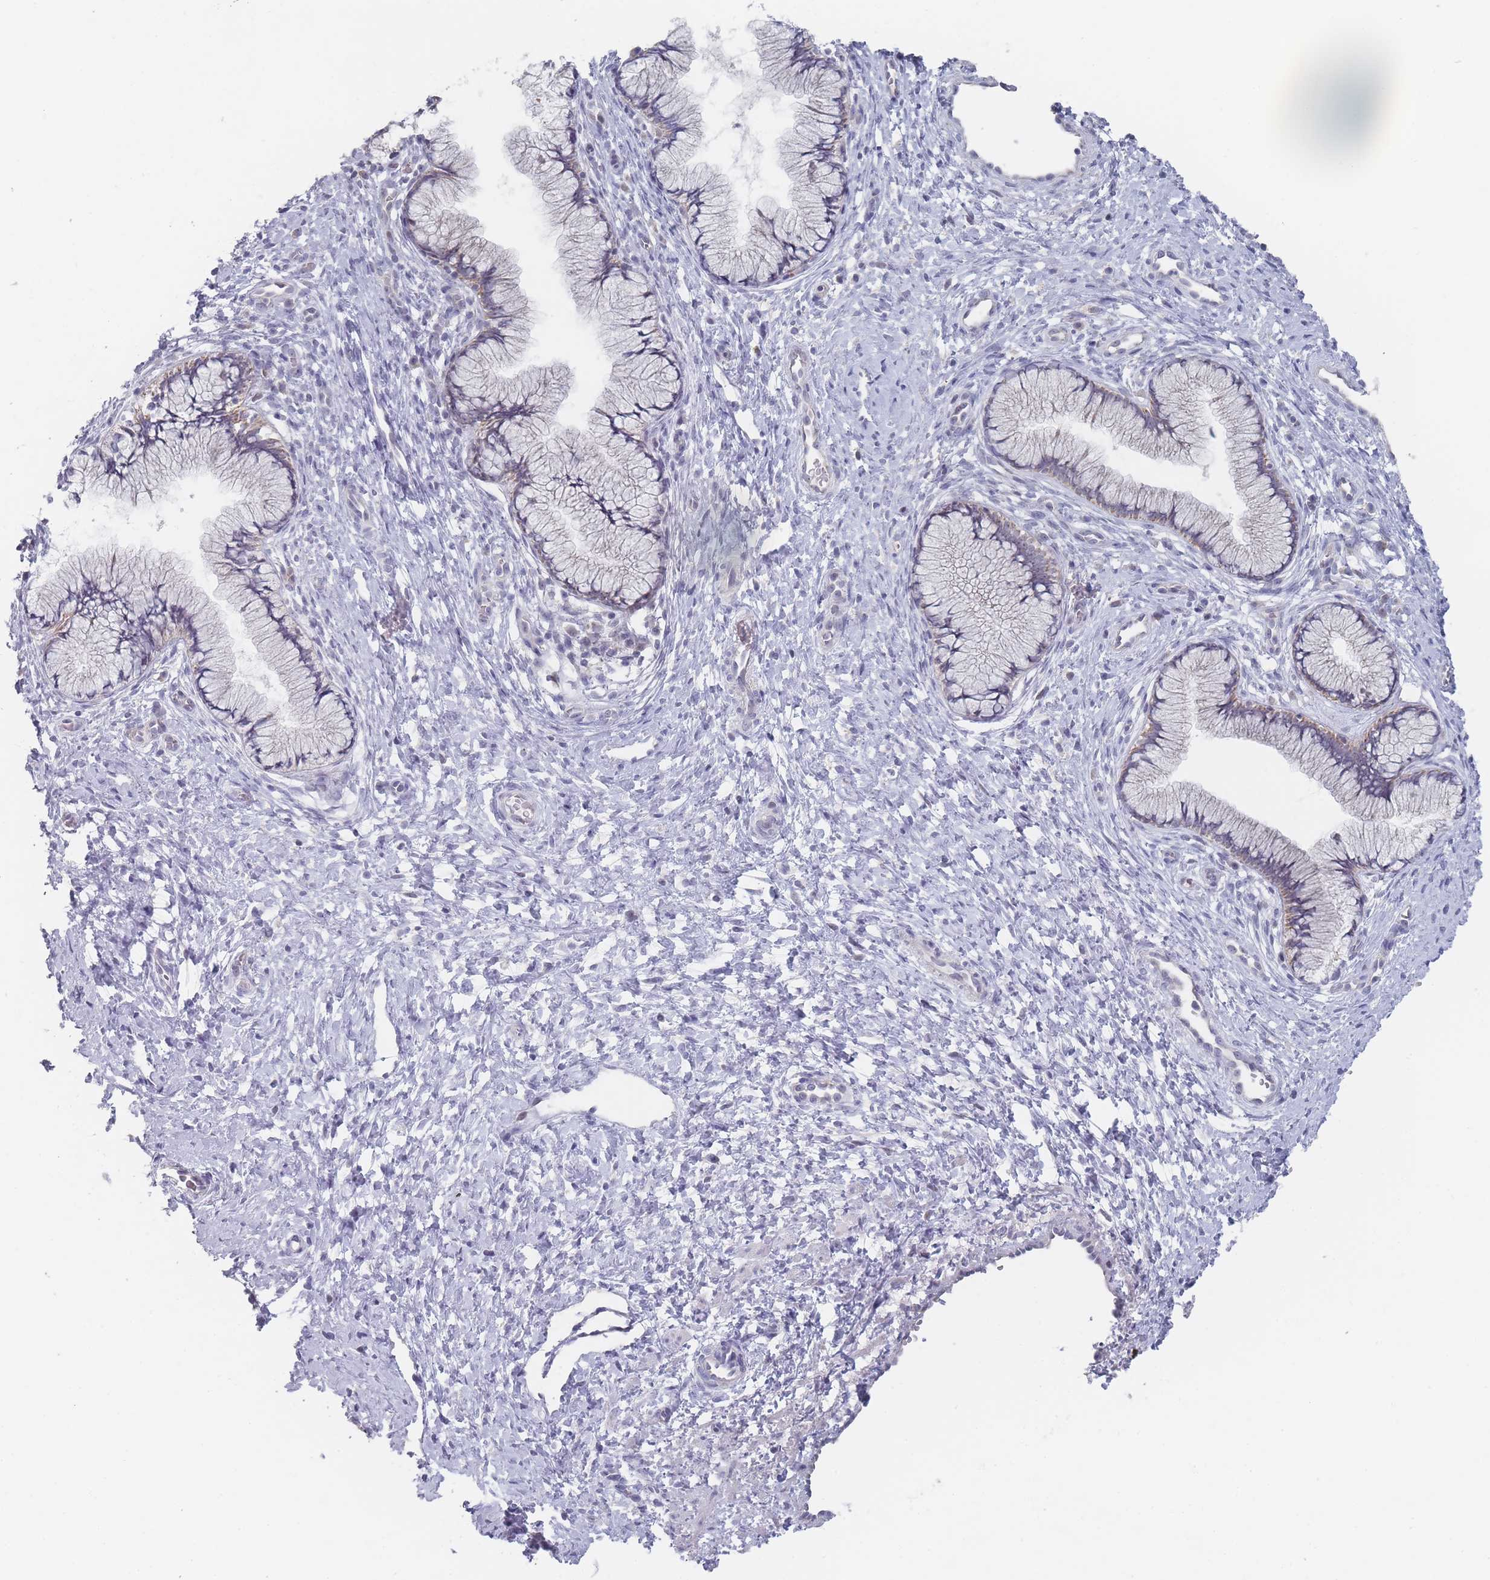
{"staining": {"intensity": "strong", "quantity": "<25%", "location": "cytoplasmic/membranous"}, "tissue": "cervix", "cell_type": "Glandular cells", "image_type": "normal", "snomed": [{"axis": "morphology", "description": "Normal tissue, NOS"}, {"axis": "topography", "description": "Cervix"}], "caption": "An immunohistochemistry (IHC) micrograph of unremarkable tissue is shown. Protein staining in brown highlights strong cytoplasmic/membranous positivity in cervix within glandular cells. Using DAB (3,3'-diaminobenzidine) (brown) and hematoxylin (blue) stains, captured at high magnification using brightfield microscopy.", "gene": "RNF8", "patient": {"sex": "female", "age": 36}}